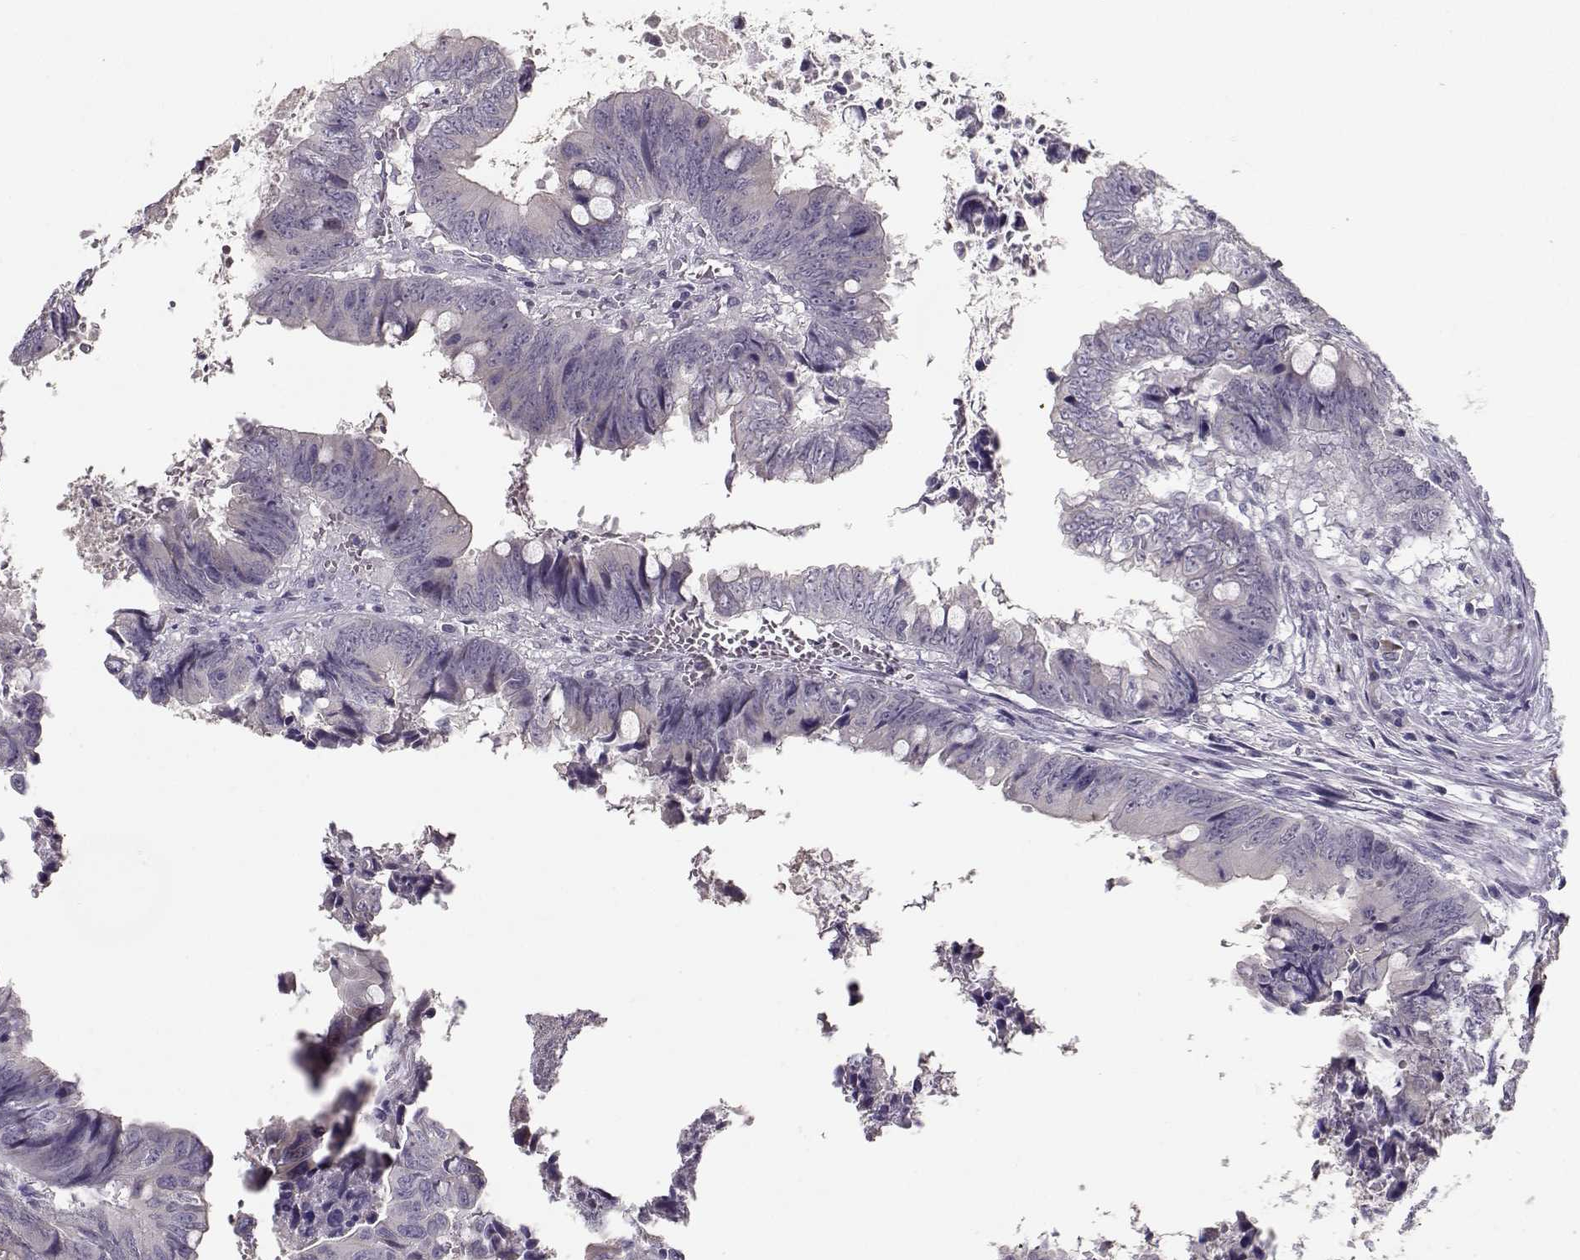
{"staining": {"intensity": "negative", "quantity": "none", "location": "none"}, "tissue": "colorectal cancer", "cell_type": "Tumor cells", "image_type": "cancer", "snomed": [{"axis": "morphology", "description": "Adenocarcinoma, NOS"}, {"axis": "topography", "description": "Colon"}], "caption": "The histopathology image demonstrates no significant positivity in tumor cells of colorectal cancer.", "gene": "TMEM145", "patient": {"sex": "female", "age": 82}}